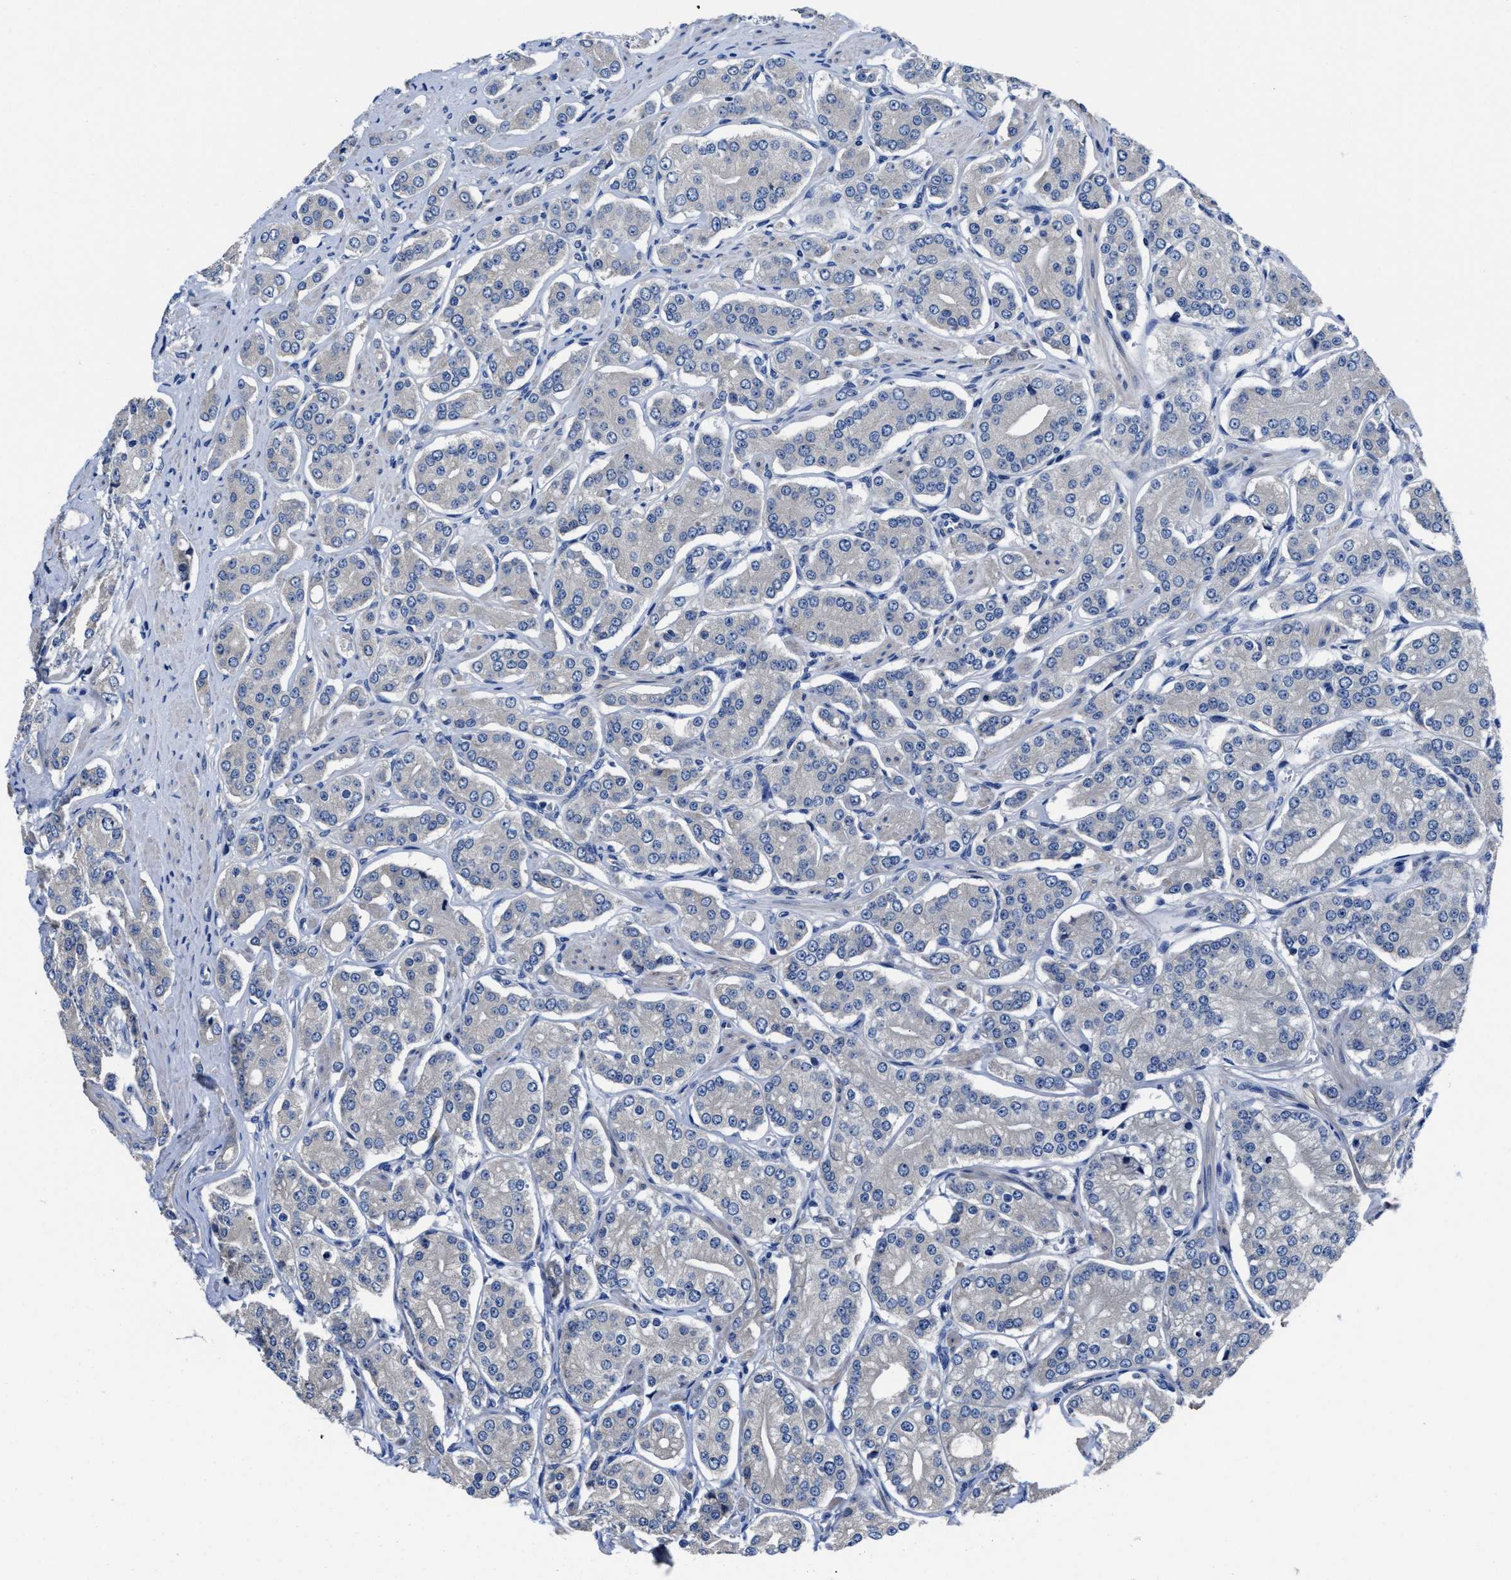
{"staining": {"intensity": "negative", "quantity": "none", "location": "none"}, "tissue": "prostate cancer", "cell_type": "Tumor cells", "image_type": "cancer", "snomed": [{"axis": "morphology", "description": "Adenocarcinoma, Low grade"}, {"axis": "topography", "description": "Prostate"}], "caption": "A micrograph of human prostate cancer is negative for staining in tumor cells.", "gene": "SRPK2", "patient": {"sex": "male", "age": 69}}